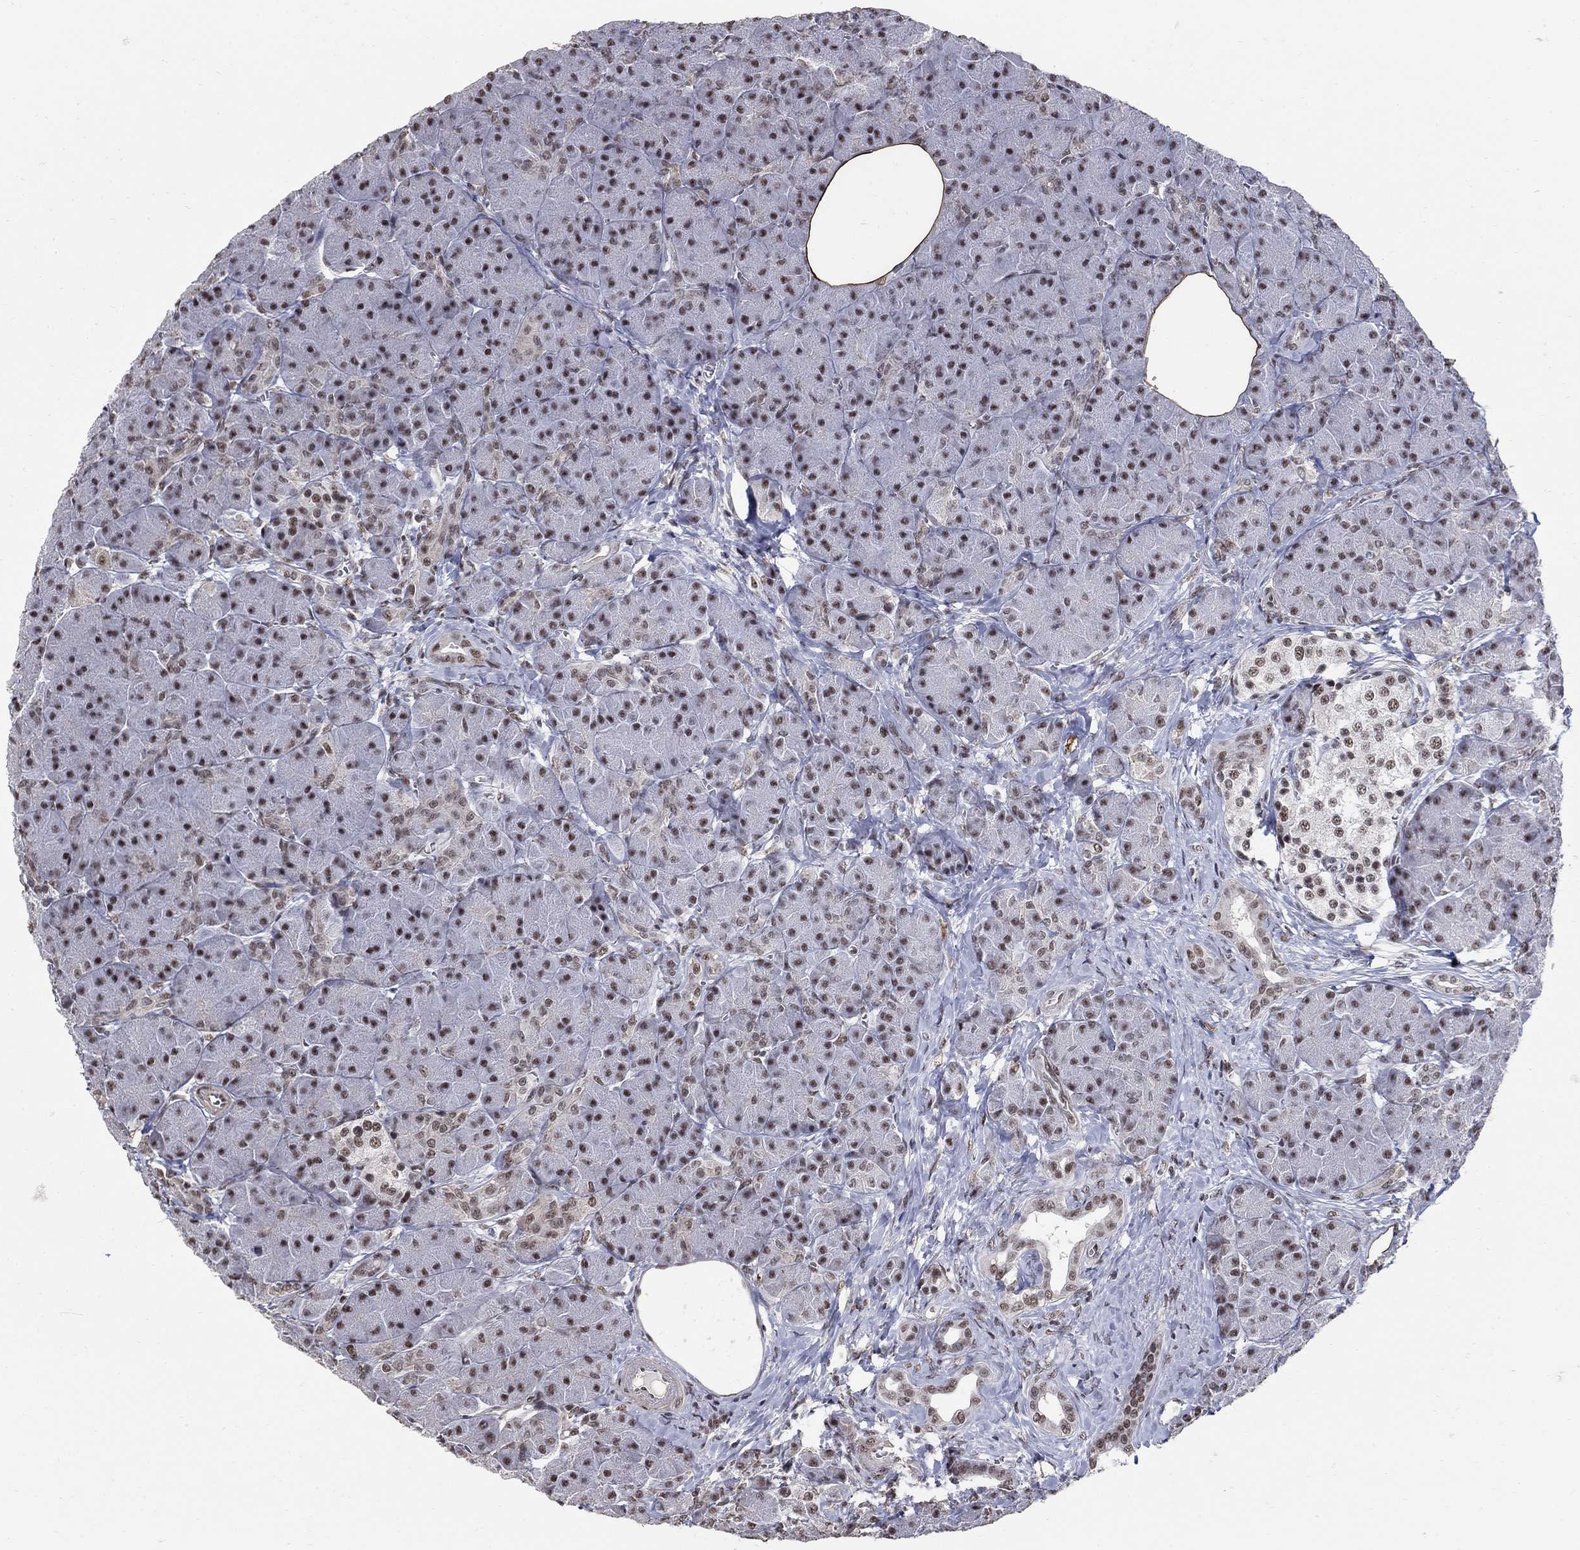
{"staining": {"intensity": "moderate", "quantity": "25%-75%", "location": "nuclear"}, "tissue": "pancreas", "cell_type": "Exocrine glandular cells", "image_type": "normal", "snomed": [{"axis": "morphology", "description": "Normal tissue, NOS"}, {"axis": "topography", "description": "Pancreas"}], "caption": "Human pancreas stained for a protein (brown) displays moderate nuclear positive expression in about 25%-75% of exocrine glandular cells.", "gene": "PNISR", "patient": {"sex": "male", "age": 61}}